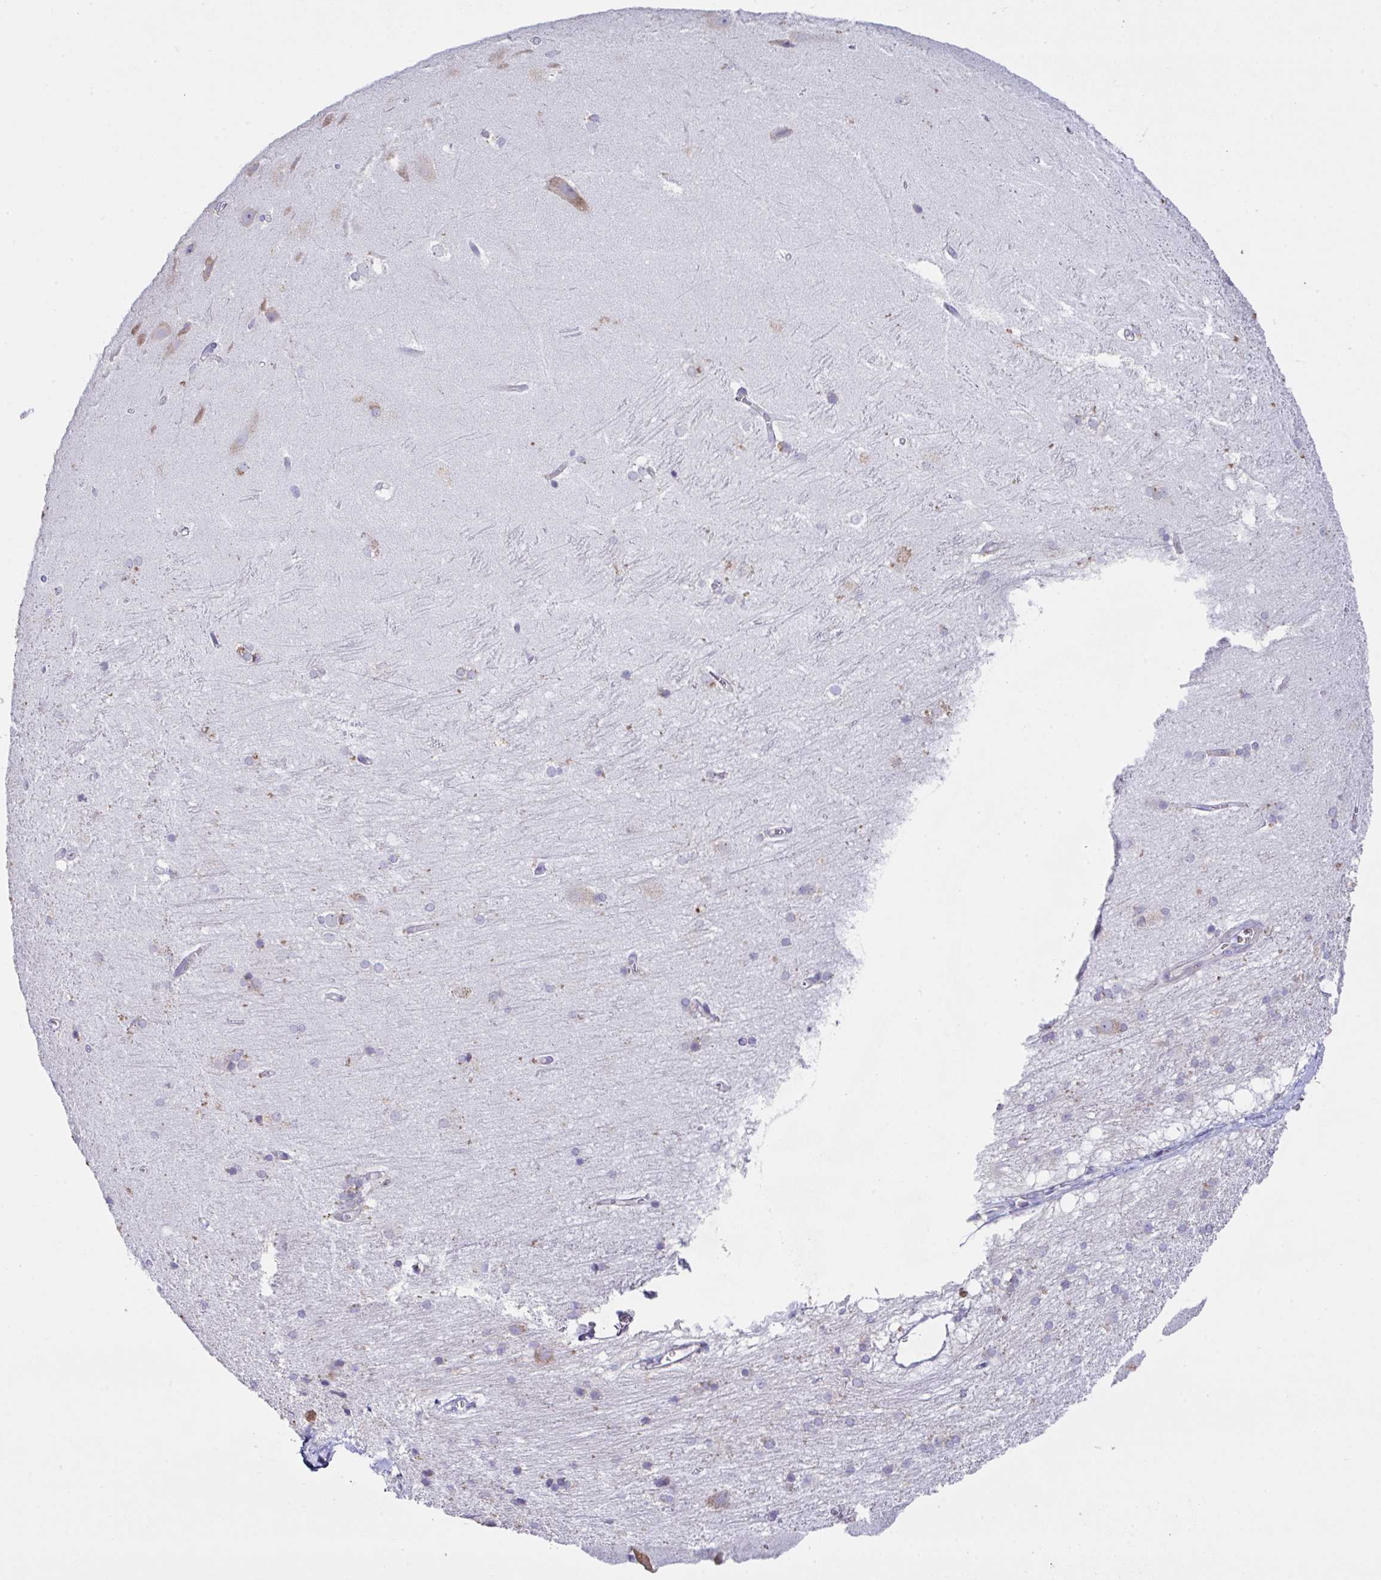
{"staining": {"intensity": "negative", "quantity": "none", "location": "none"}, "tissue": "hippocampus", "cell_type": "Glial cells", "image_type": "normal", "snomed": [{"axis": "morphology", "description": "Normal tissue, NOS"}, {"axis": "topography", "description": "Cerebral cortex"}, {"axis": "topography", "description": "Hippocampus"}], "caption": "Immunohistochemistry (IHC) image of normal hippocampus: hippocampus stained with DAB exhibits no significant protein expression in glial cells.", "gene": "FAU", "patient": {"sex": "female", "age": 19}}